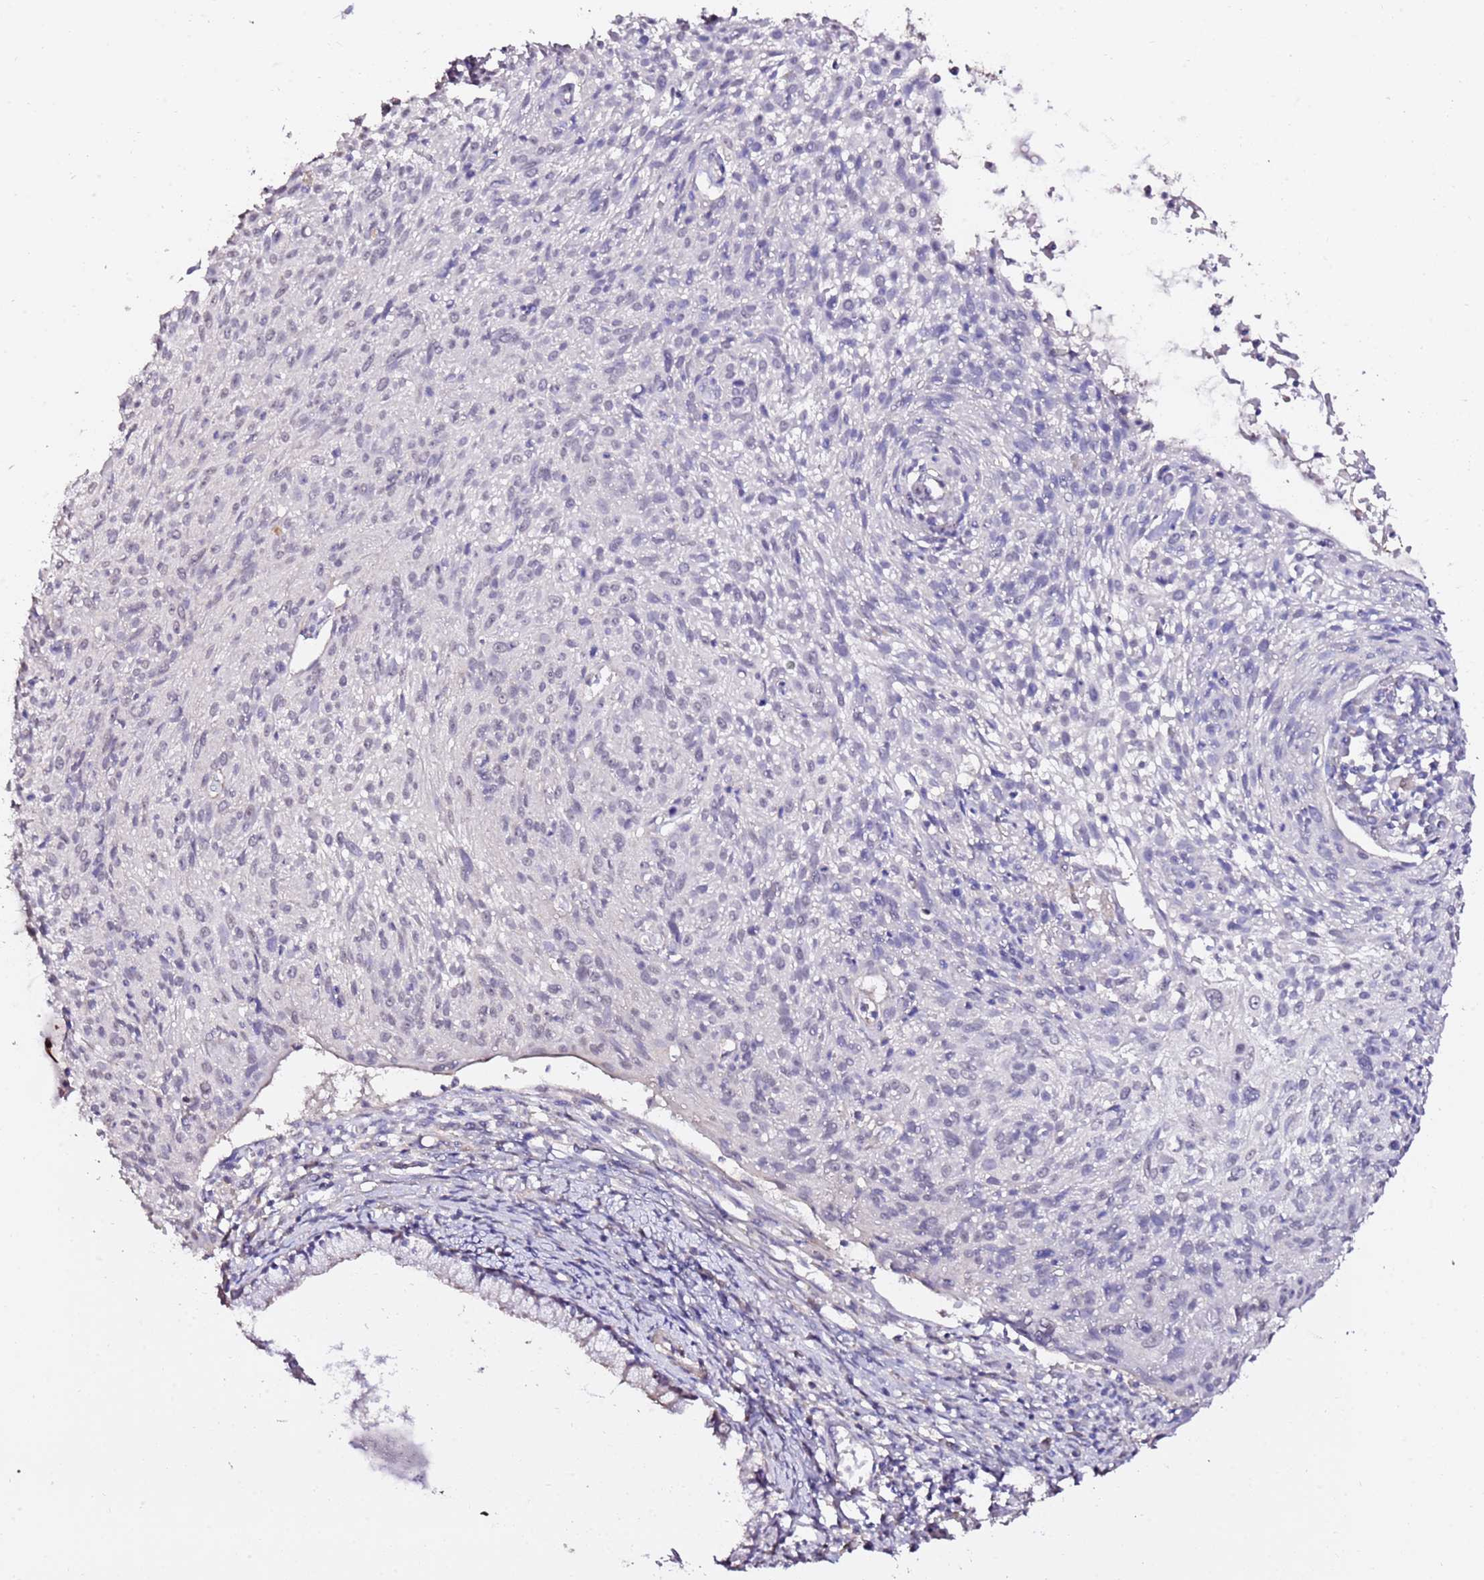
{"staining": {"intensity": "negative", "quantity": "none", "location": "none"}, "tissue": "cervical cancer", "cell_type": "Tumor cells", "image_type": "cancer", "snomed": [{"axis": "morphology", "description": "Squamous cell carcinoma, NOS"}, {"axis": "topography", "description": "Cervix"}], "caption": "The image demonstrates no staining of tumor cells in squamous cell carcinoma (cervical). Nuclei are stained in blue.", "gene": "ART5", "patient": {"sex": "female", "age": 51}}